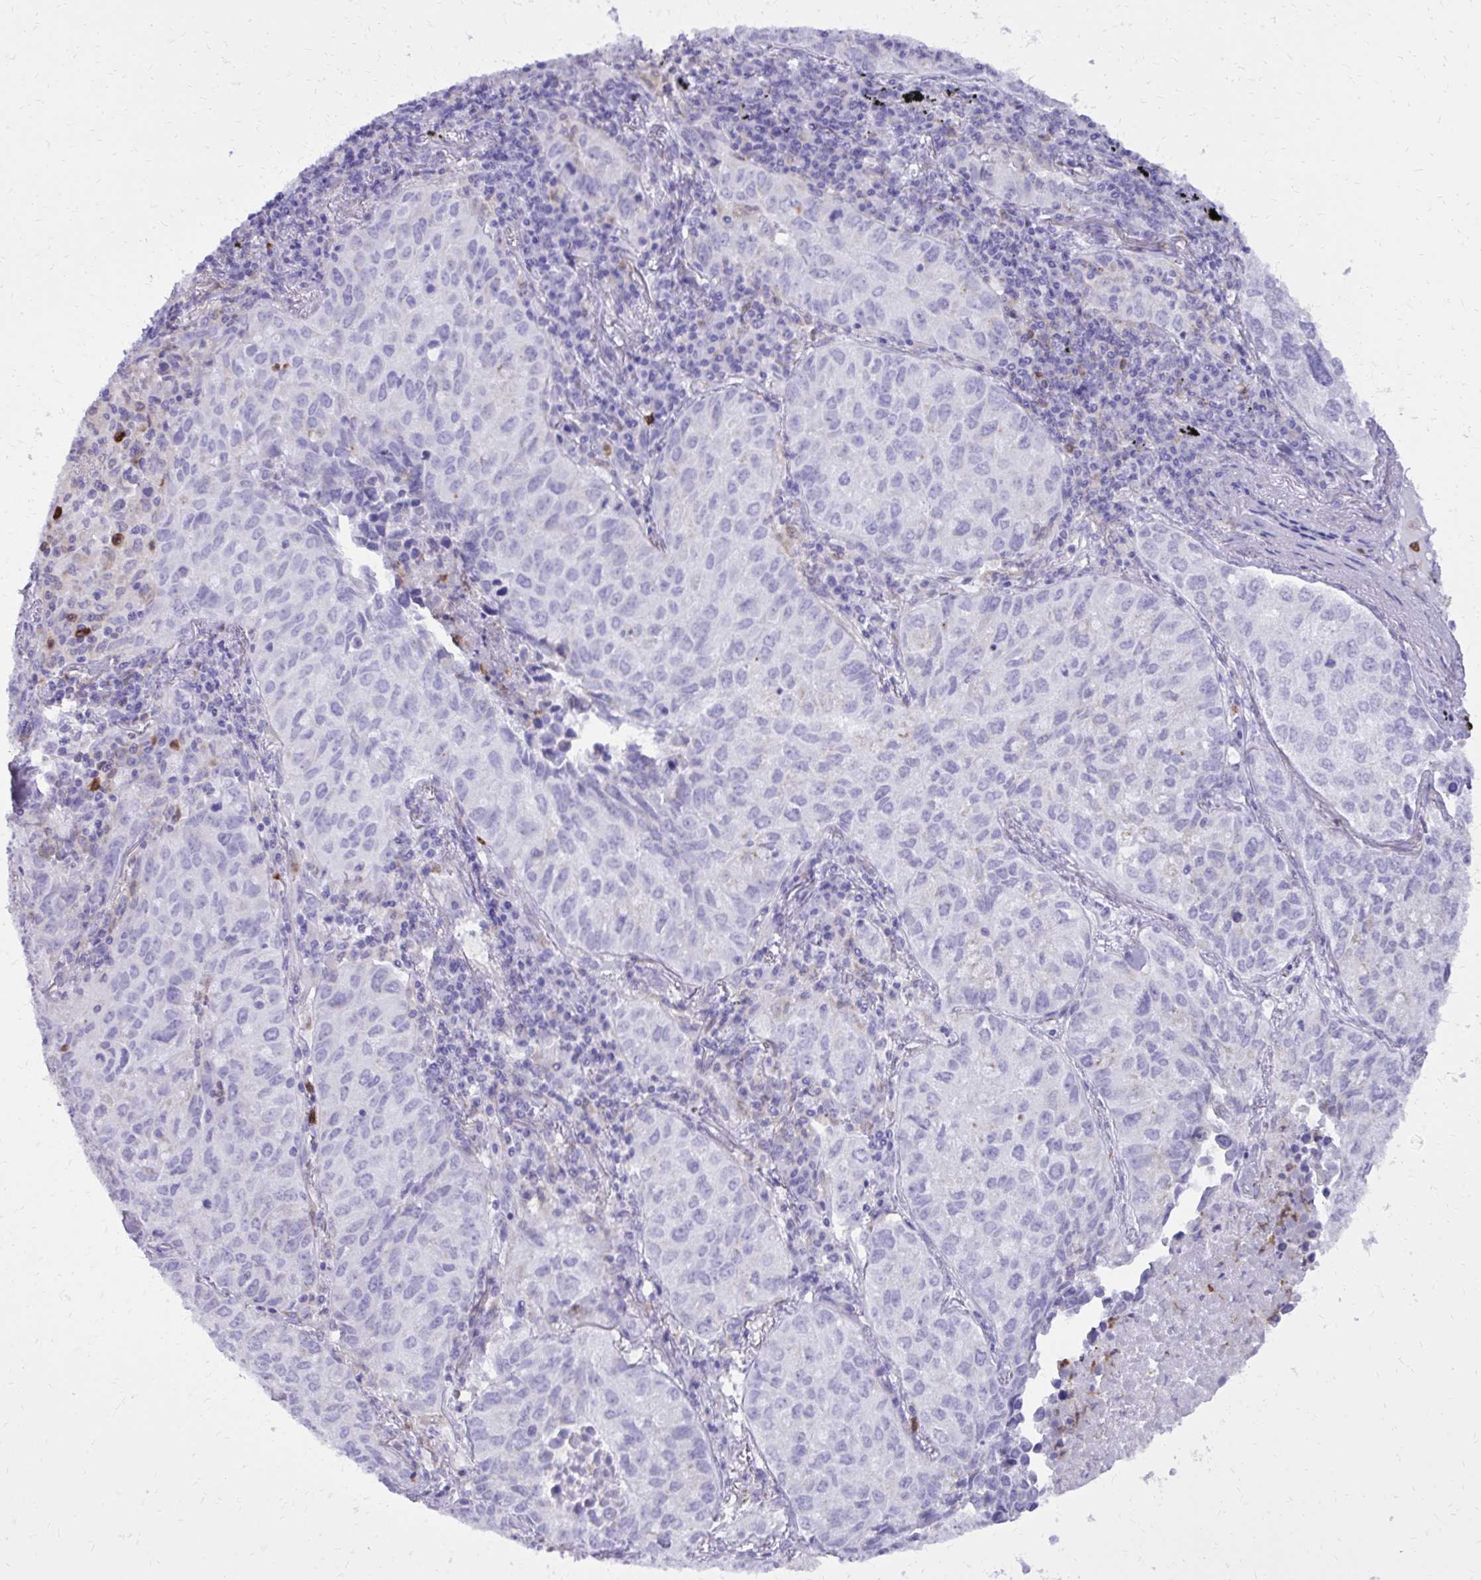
{"staining": {"intensity": "negative", "quantity": "none", "location": "none"}, "tissue": "lung cancer", "cell_type": "Tumor cells", "image_type": "cancer", "snomed": [{"axis": "morphology", "description": "Adenocarcinoma, NOS"}, {"axis": "topography", "description": "Lung"}], "caption": "The image demonstrates no significant staining in tumor cells of adenocarcinoma (lung).", "gene": "CAT", "patient": {"sex": "female", "age": 50}}